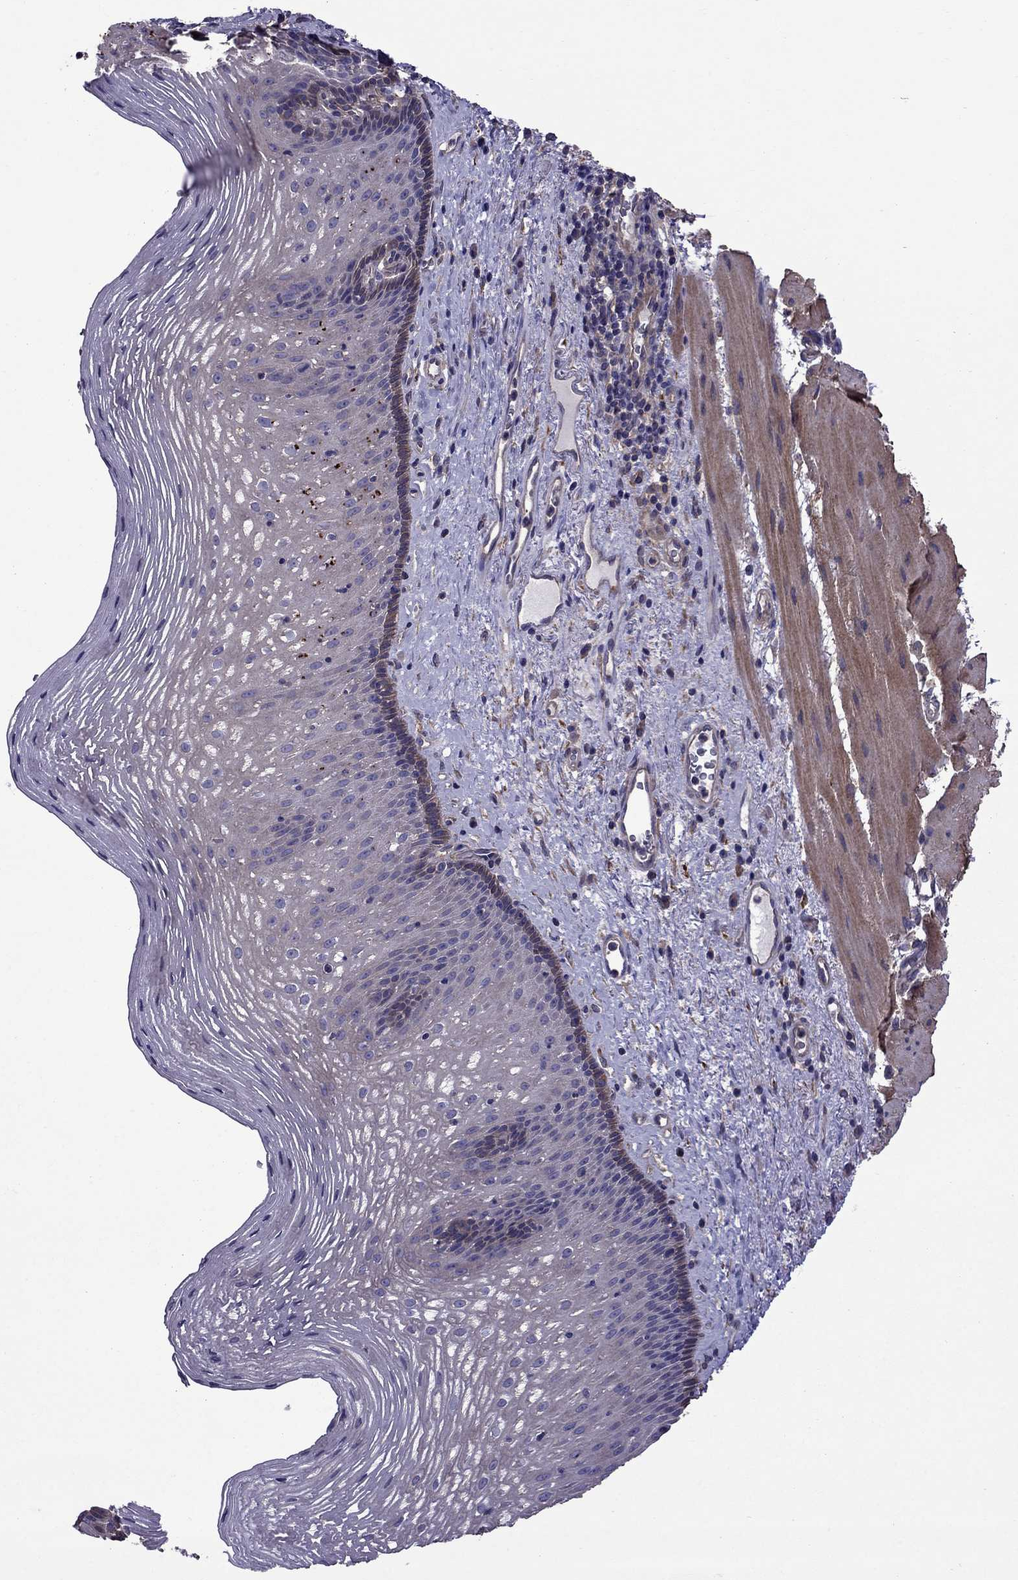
{"staining": {"intensity": "negative", "quantity": "none", "location": "none"}, "tissue": "esophagus", "cell_type": "Squamous epithelial cells", "image_type": "normal", "snomed": [{"axis": "morphology", "description": "Normal tissue, NOS"}, {"axis": "topography", "description": "Esophagus"}], "caption": "Immunohistochemistry (IHC) micrograph of unremarkable esophagus stained for a protein (brown), which displays no staining in squamous epithelial cells.", "gene": "ITGB1", "patient": {"sex": "male", "age": 76}}